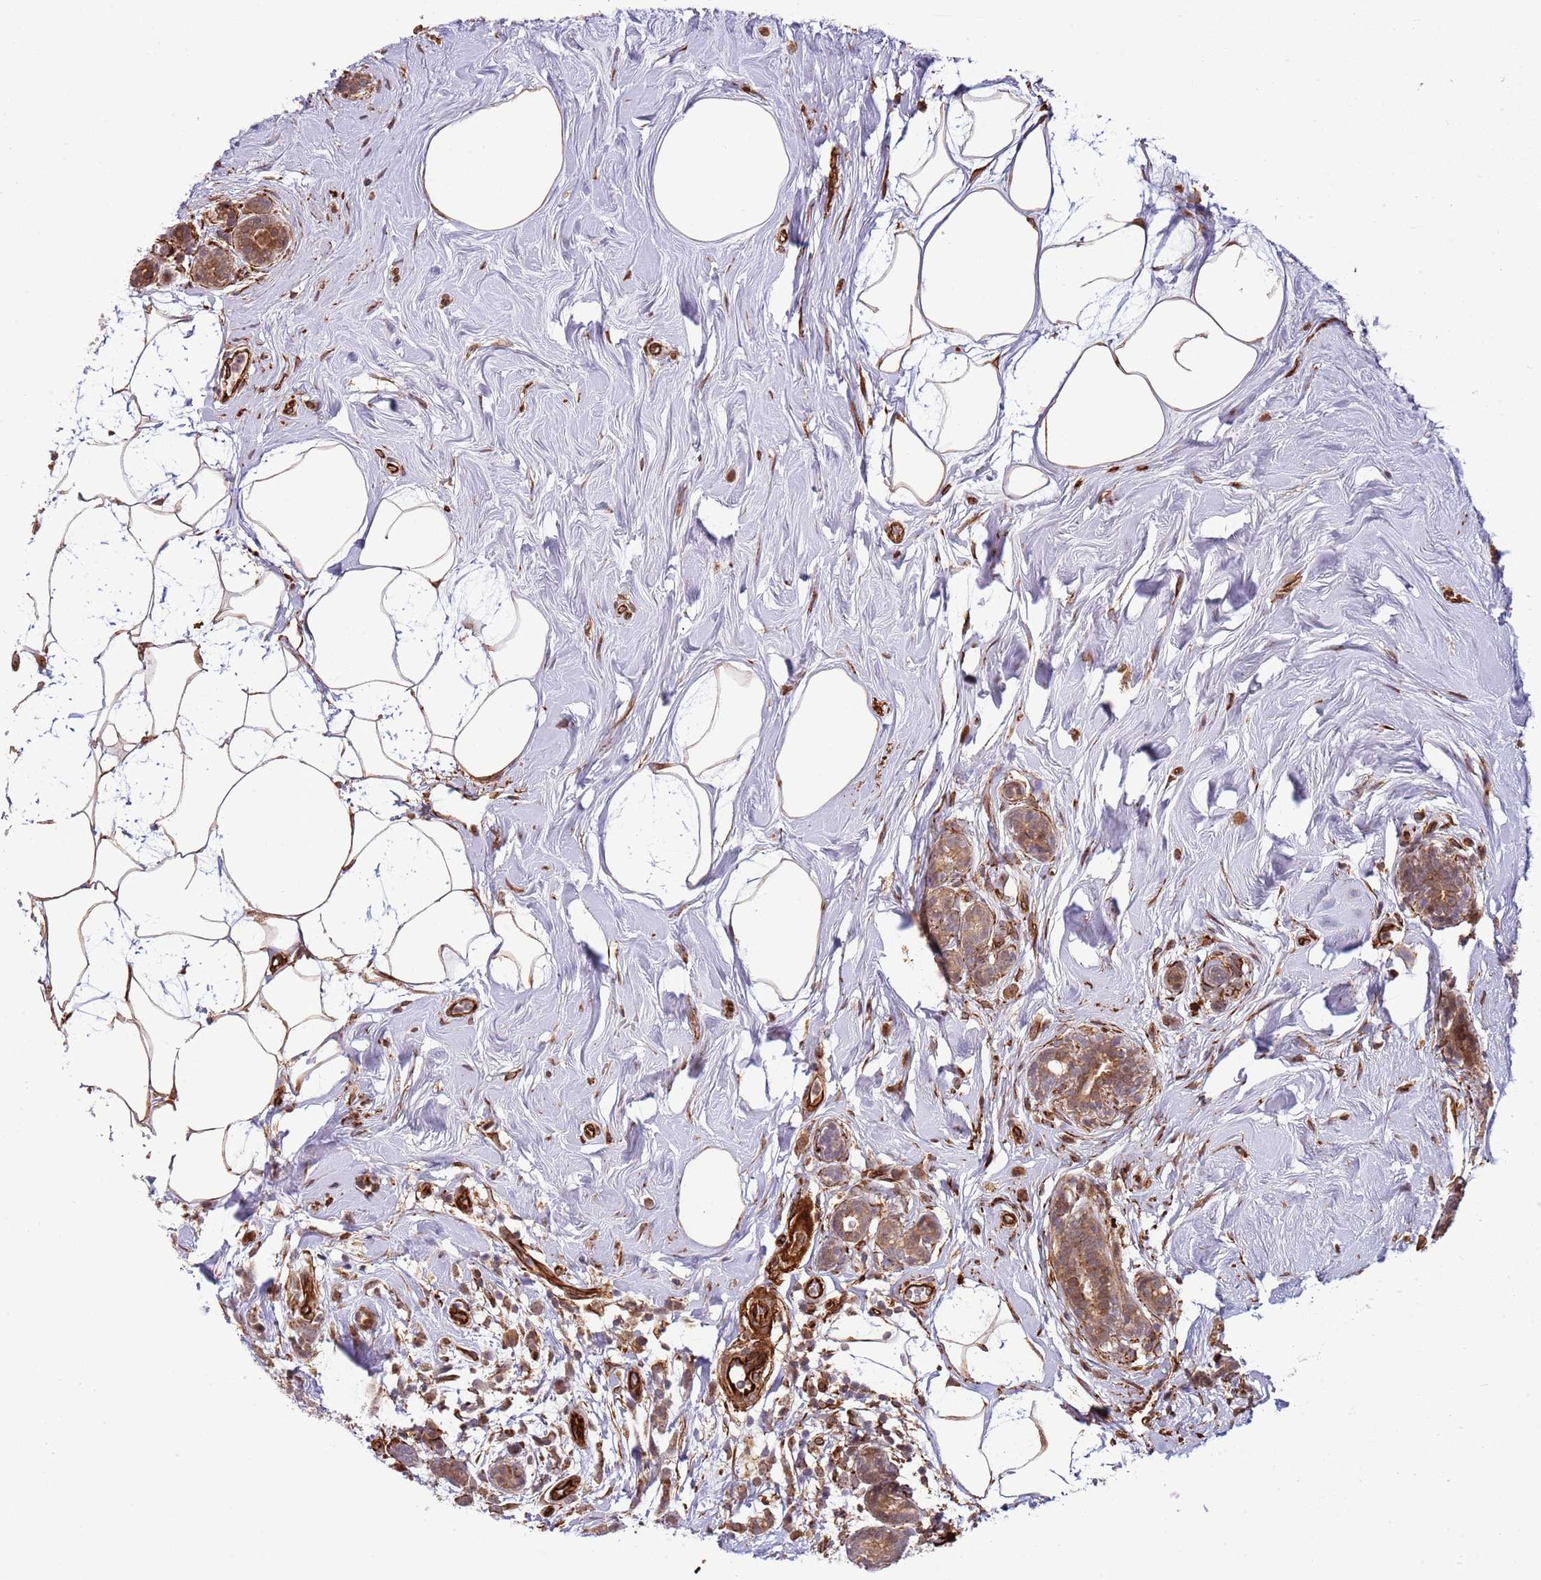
{"staining": {"intensity": "weak", "quantity": ">75%", "location": "cytoplasmic/membranous"}, "tissue": "breast cancer", "cell_type": "Tumor cells", "image_type": "cancer", "snomed": [{"axis": "morphology", "description": "Lobular carcinoma"}, {"axis": "topography", "description": "Breast"}], "caption": "A brown stain shows weak cytoplasmic/membranous positivity of a protein in breast cancer tumor cells. (IHC, brightfield microscopy, high magnification).", "gene": "NEK3", "patient": {"sex": "female", "age": 58}}